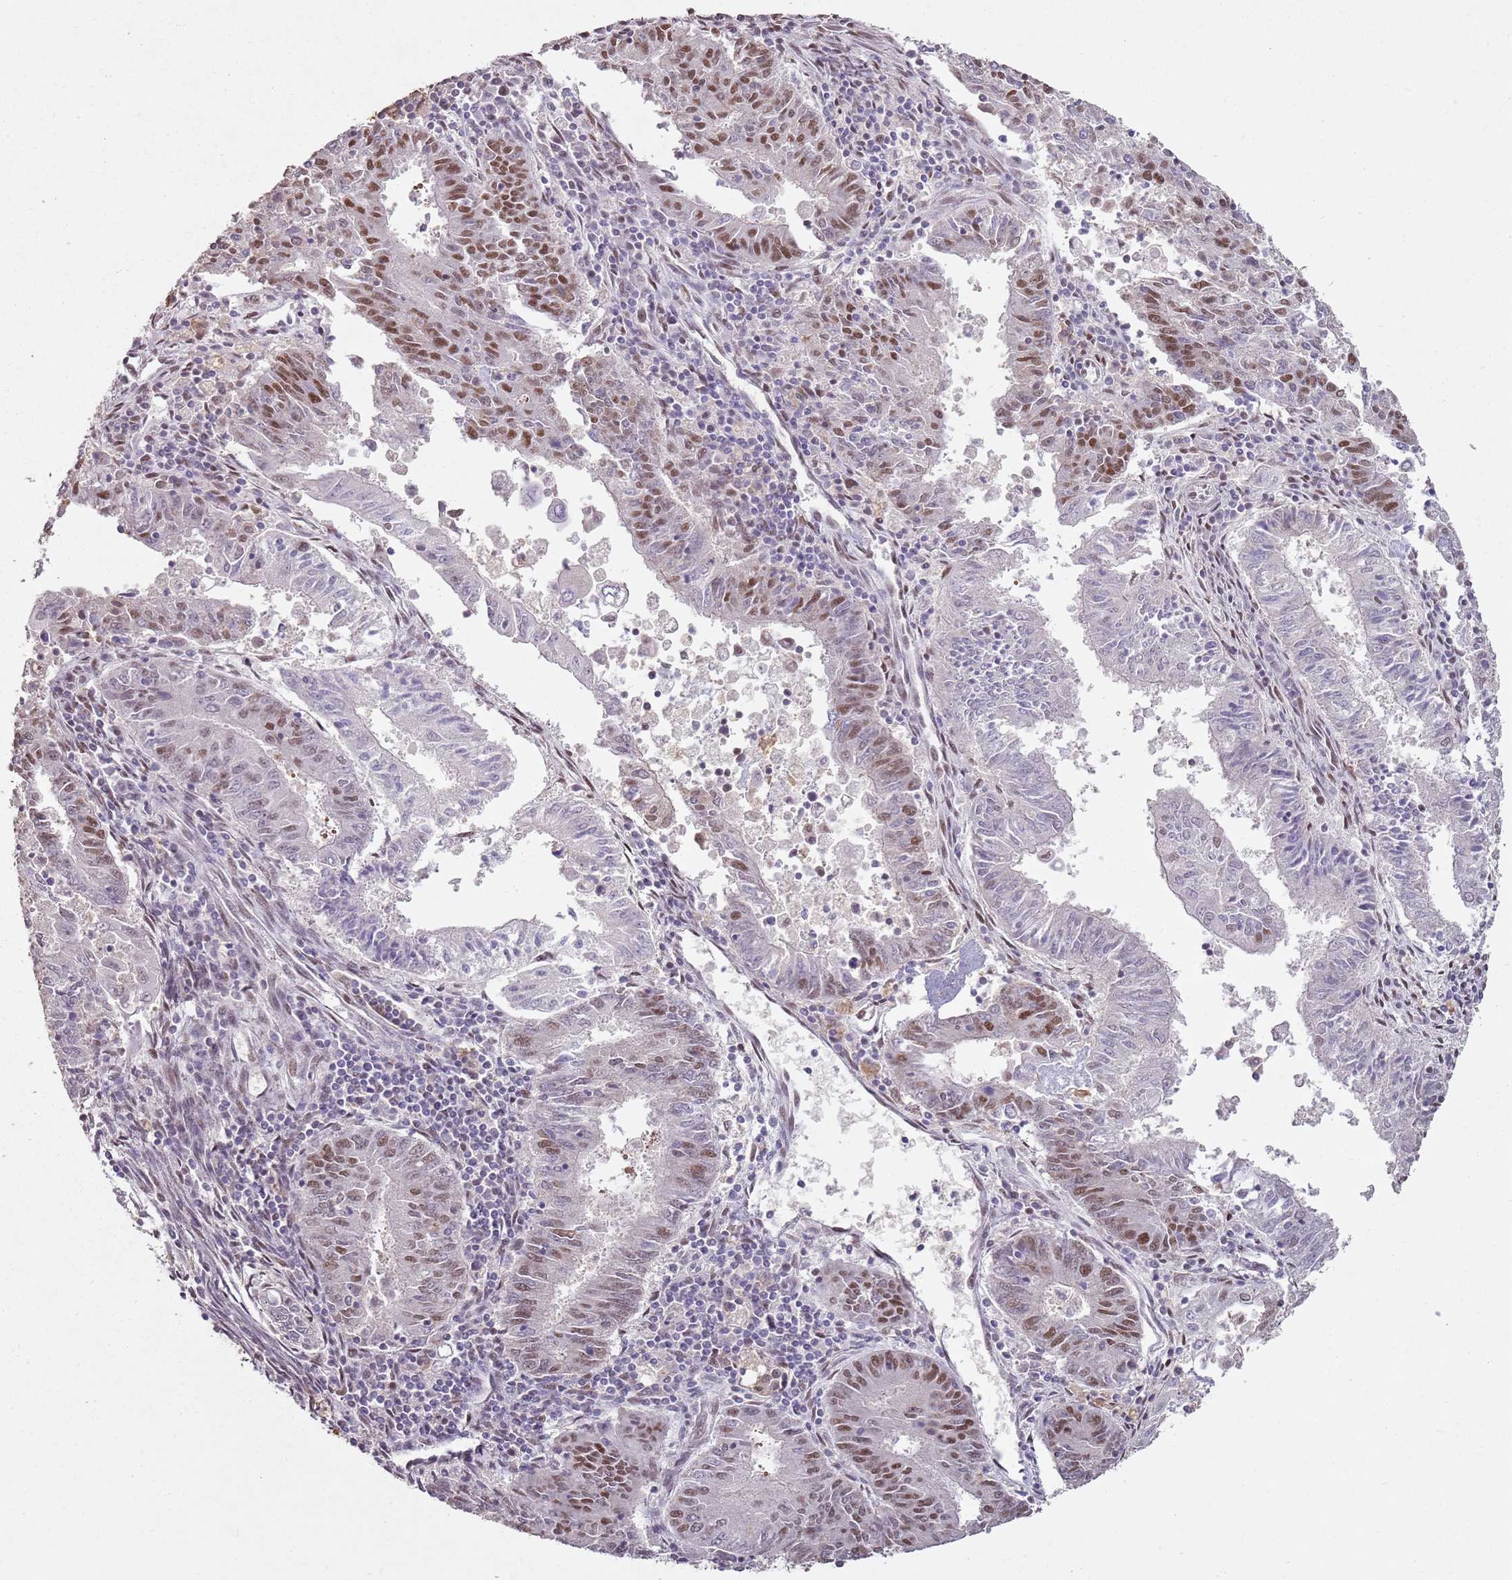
{"staining": {"intensity": "moderate", "quantity": "25%-75%", "location": "nuclear"}, "tissue": "endometrial cancer", "cell_type": "Tumor cells", "image_type": "cancer", "snomed": [{"axis": "morphology", "description": "Adenocarcinoma, NOS"}, {"axis": "topography", "description": "Endometrium"}], "caption": "Immunohistochemistry (IHC) (DAB) staining of endometrial cancer exhibits moderate nuclear protein expression in about 25%-75% of tumor cells.", "gene": "ARL14EP", "patient": {"sex": "female", "age": 59}}